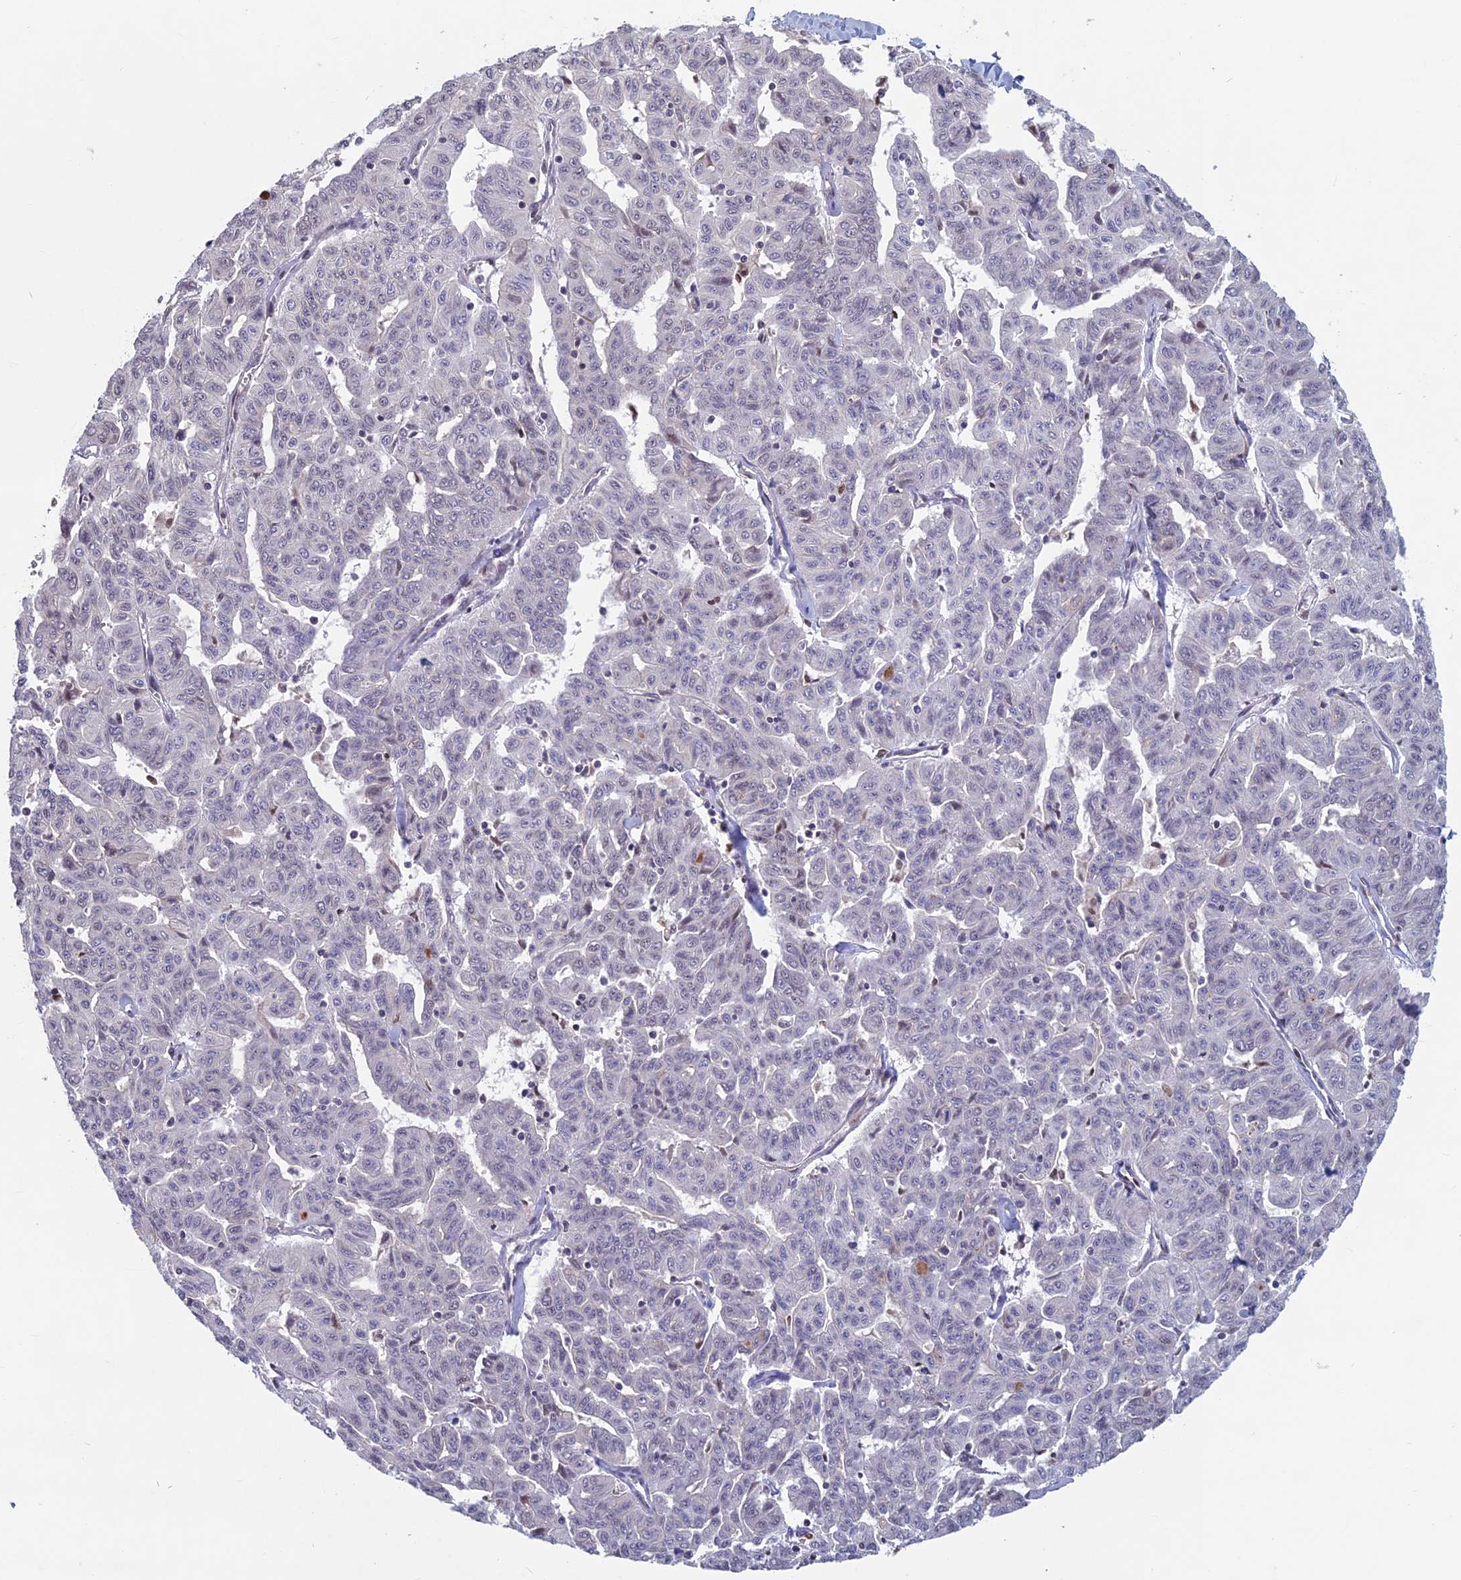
{"staining": {"intensity": "weak", "quantity": "<25%", "location": "nuclear"}, "tissue": "liver cancer", "cell_type": "Tumor cells", "image_type": "cancer", "snomed": [{"axis": "morphology", "description": "Cholangiocarcinoma"}, {"axis": "topography", "description": "Liver"}], "caption": "Histopathology image shows no protein positivity in tumor cells of liver cholangiocarcinoma tissue.", "gene": "SPIRE1", "patient": {"sex": "female", "age": 77}}